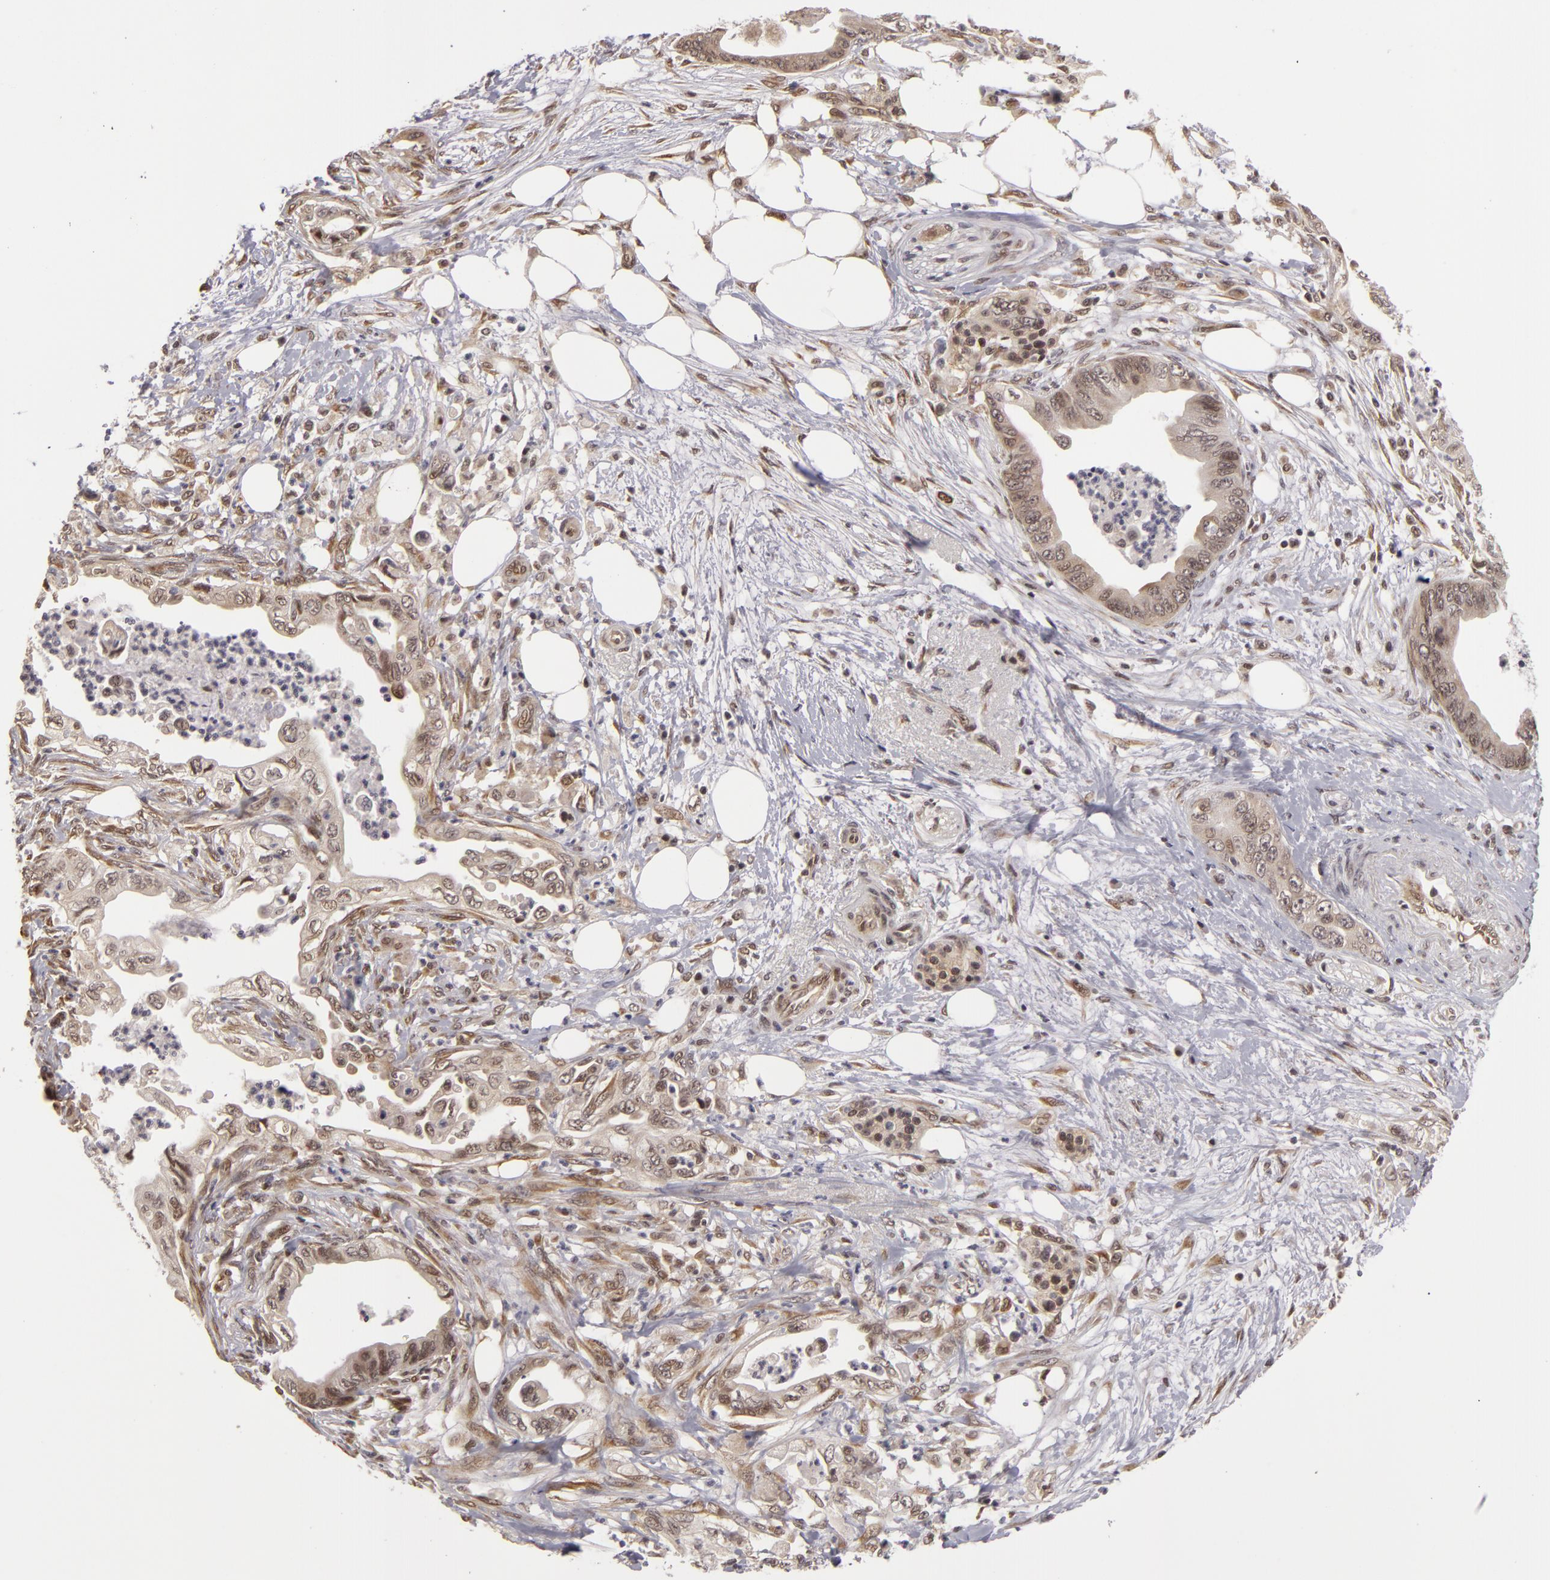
{"staining": {"intensity": "weak", "quantity": "25%-75%", "location": "nuclear"}, "tissue": "pancreatic cancer", "cell_type": "Tumor cells", "image_type": "cancer", "snomed": [{"axis": "morphology", "description": "Adenocarcinoma, NOS"}, {"axis": "topography", "description": "Pancreas"}], "caption": "DAB immunohistochemical staining of pancreatic cancer (adenocarcinoma) shows weak nuclear protein expression in about 25%-75% of tumor cells. (Brightfield microscopy of DAB IHC at high magnification).", "gene": "ZNF133", "patient": {"sex": "female", "age": 66}}